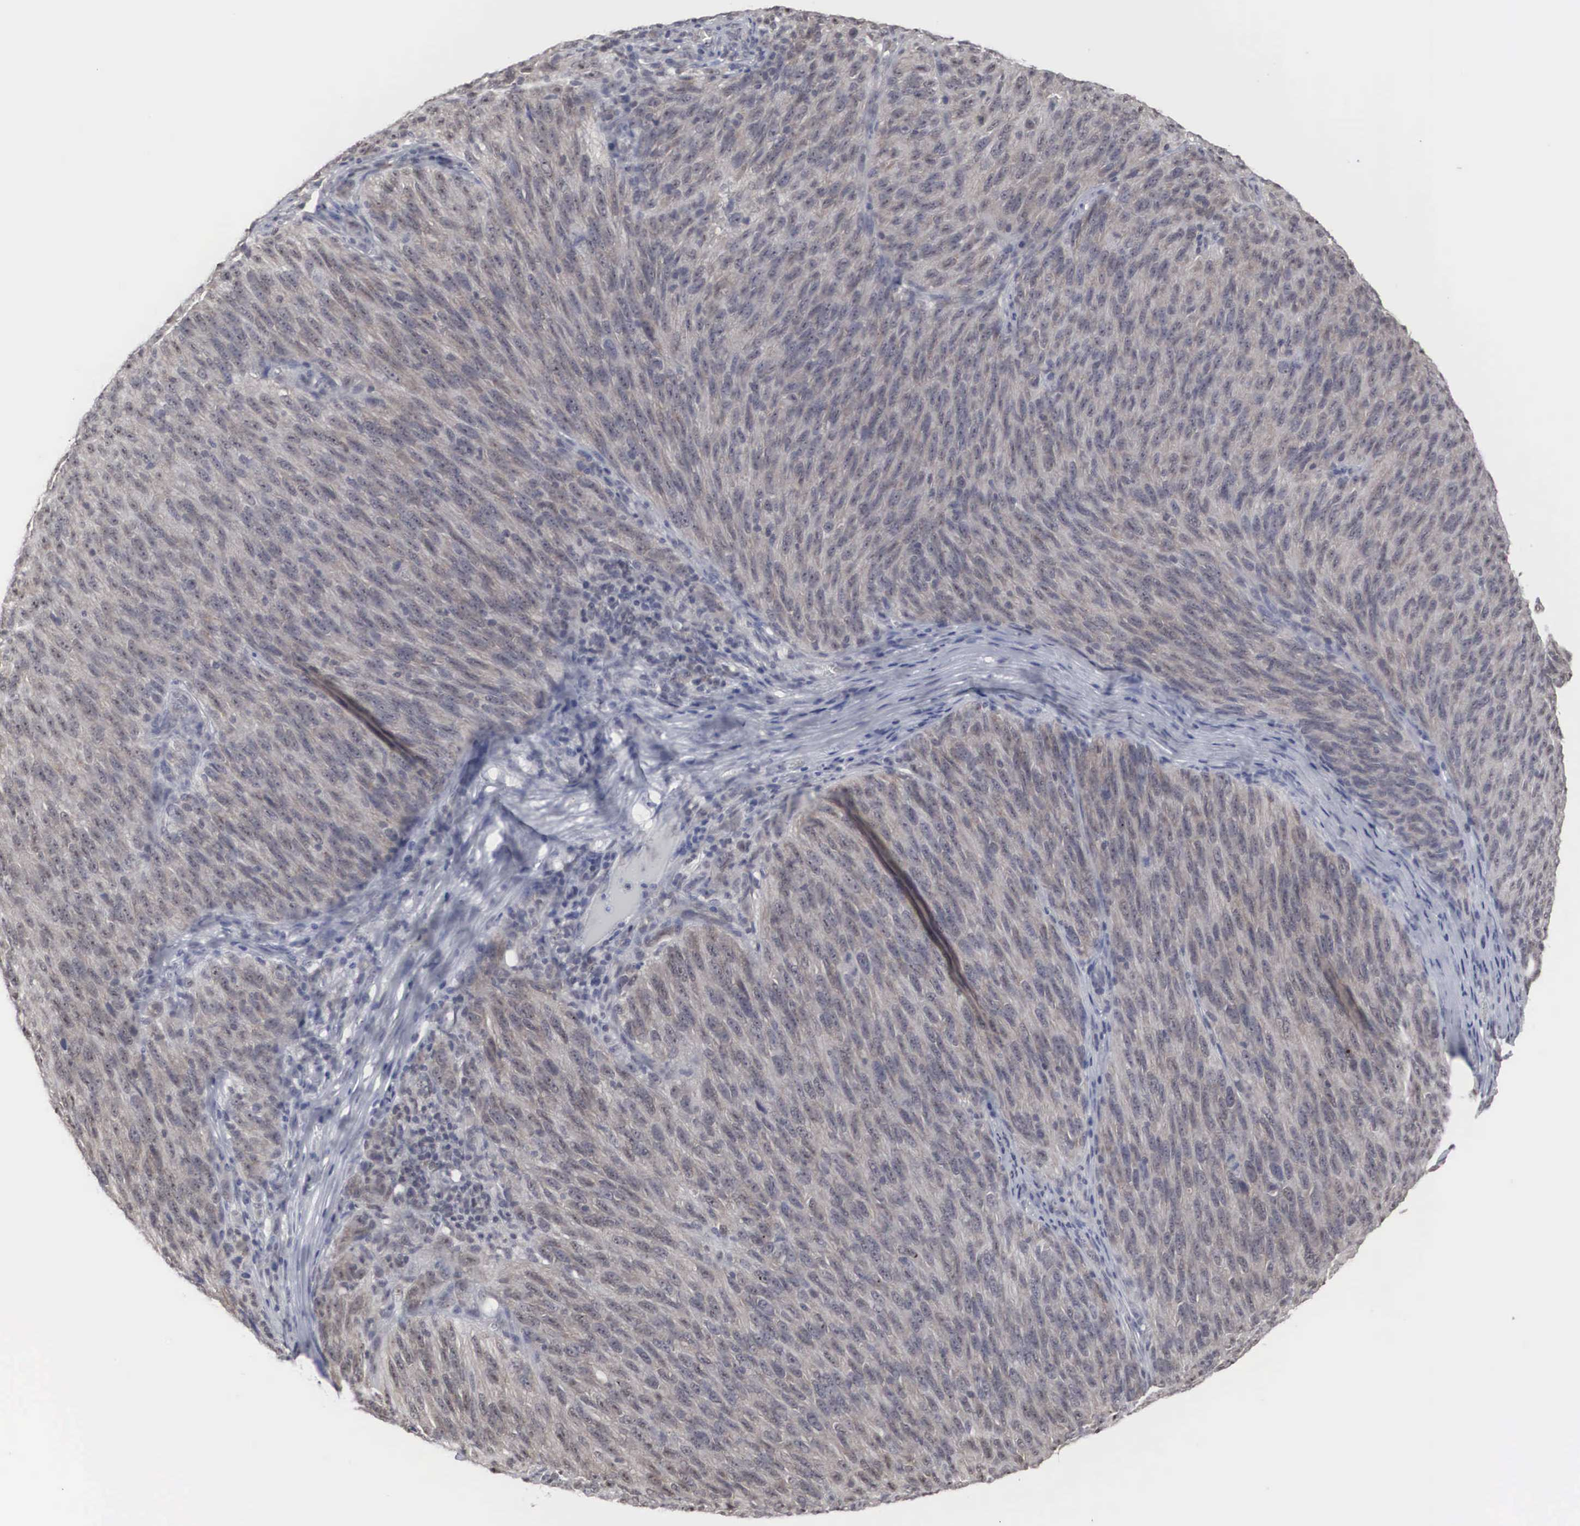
{"staining": {"intensity": "negative", "quantity": "none", "location": "none"}, "tissue": "melanoma", "cell_type": "Tumor cells", "image_type": "cancer", "snomed": [{"axis": "morphology", "description": "Malignant melanoma, NOS"}, {"axis": "topography", "description": "Skin"}], "caption": "This is an immunohistochemistry (IHC) image of human malignant melanoma. There is no positivity in tumor cells.", "gene": "AUTS2", "patient": {"sex": "male", "age": 76}}